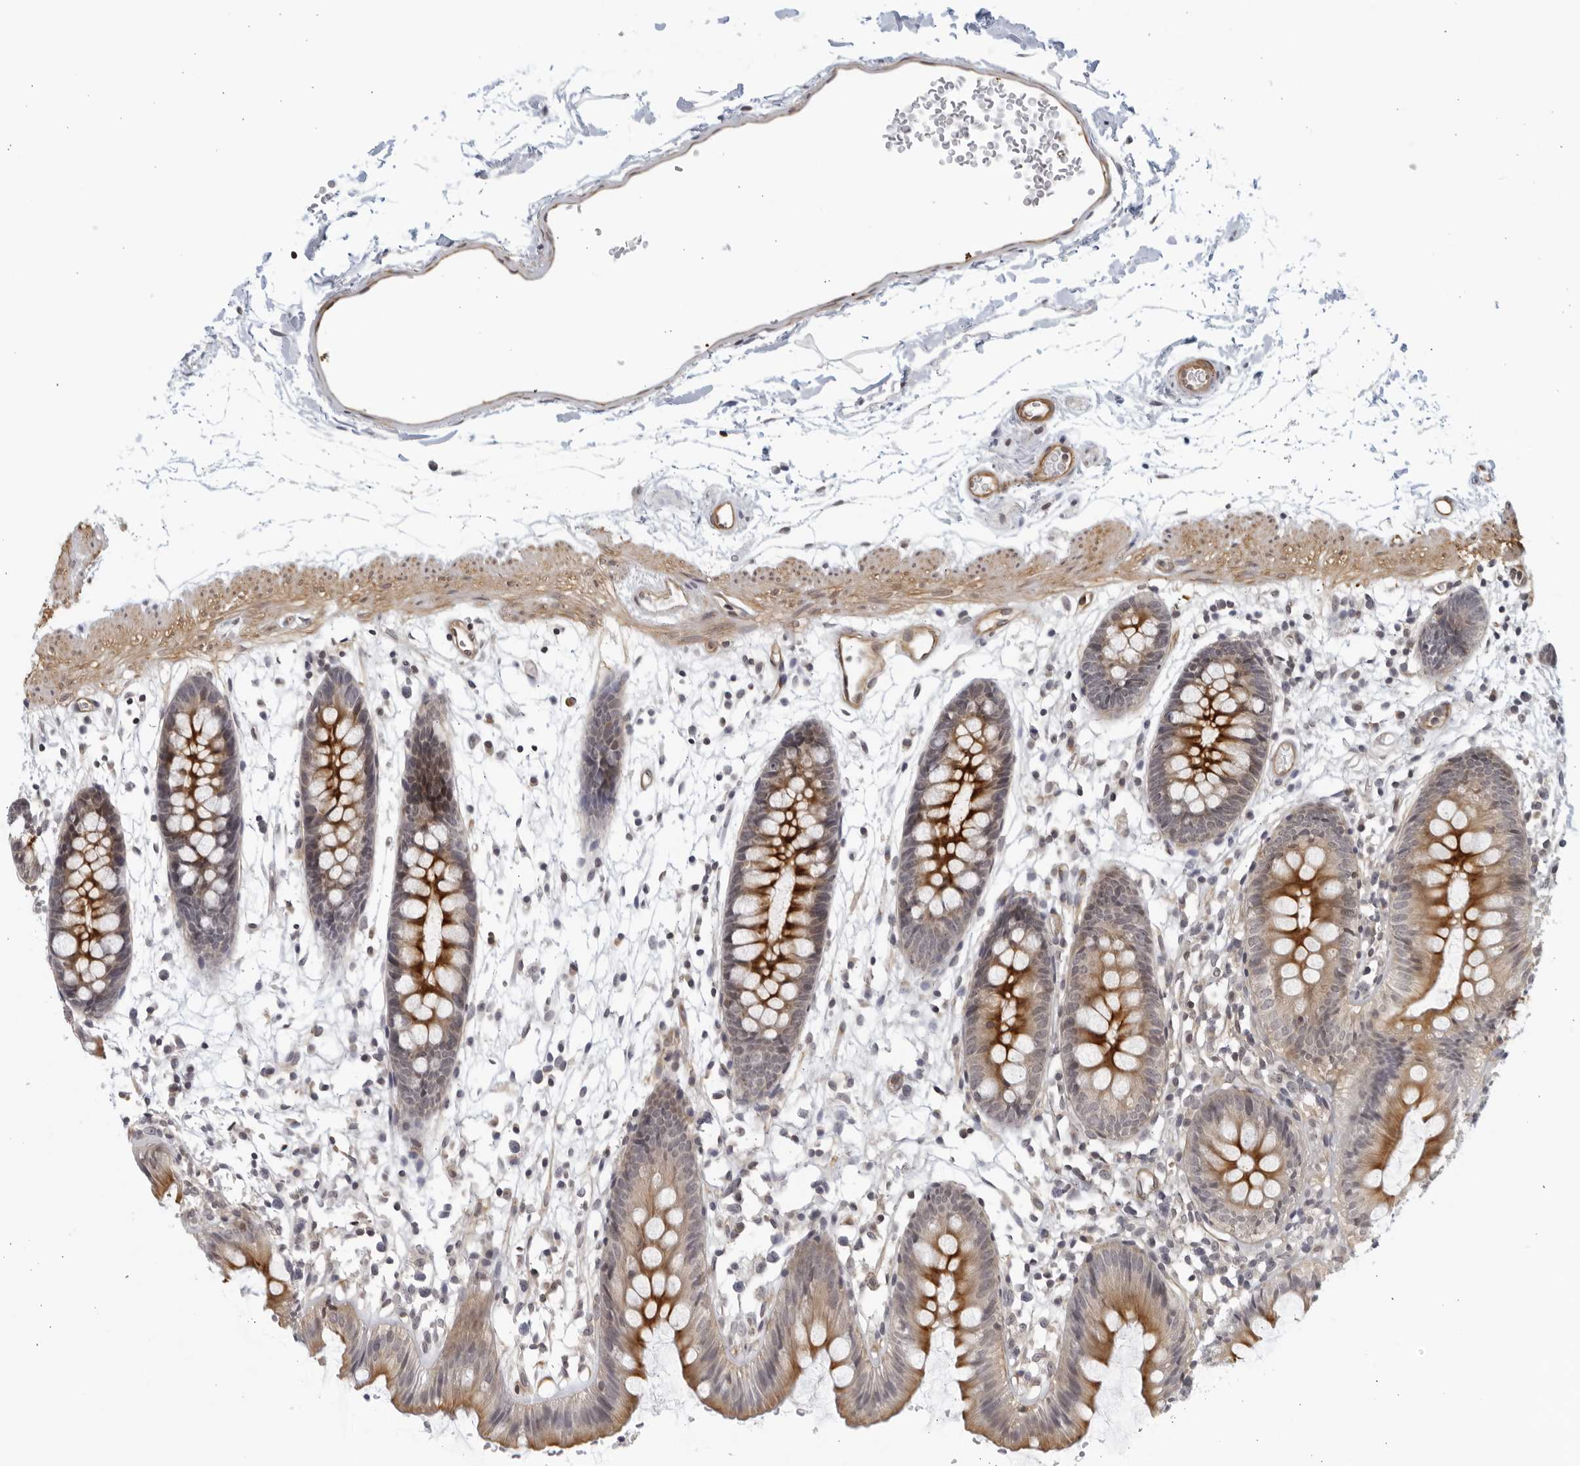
{"staining": {"intensity": "moderate", "quantity": ">75%", "location": "cytoplasmic/membranous"}, "tissue": "colon", "cell_type": "Endothelial cells", "image_type": "normal", "snomed": [{"axis": "morphology", "description": "Normal tissue, NOS"}, {"axis": "topography", "description": "Colon"}], "caption": "A micrograph of human colon stained for a protein displays moderate cytoplasmic/membranous brown staining in endothelial cells. Immunohistochemistry (ihc) stains the protein in brown and the nuclei are stained blue.", "gene": "SERTAD4", "patient": {"sex": "male", "age": 56}}